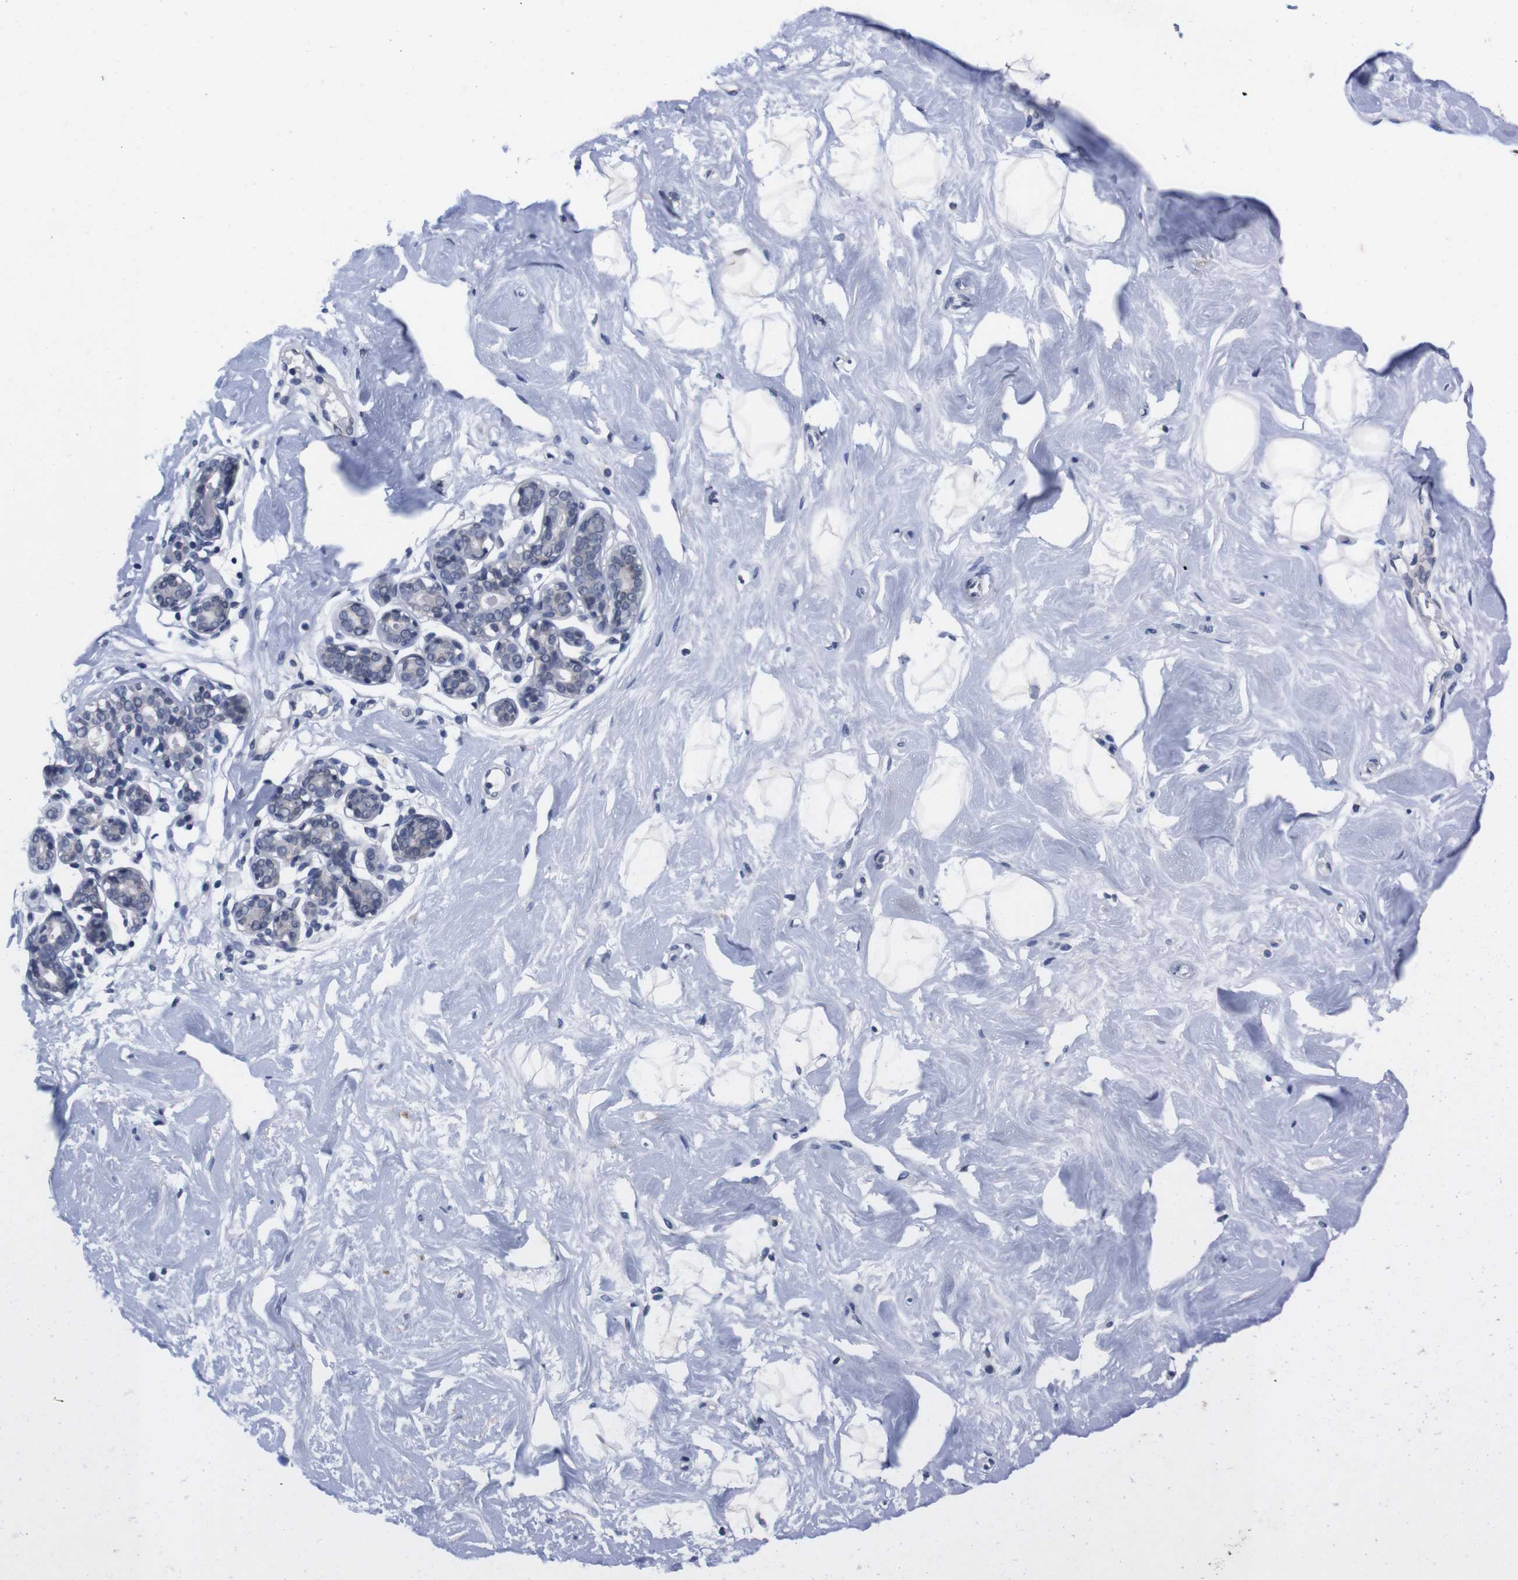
{"staining": {"intensity": "negative", "quantity": "none", "location": "none"}, "tissue": "breast", "cell_type": "Adipocytes", "image_type": "normal", "snomed": [{"axis": "morphology", "description": "Normal tissue, NOS"}, {"axis": "topography", "description": "Breast"}], "caption": "DAB (3,3'-diaminobenzidine) immunohistochemical staining of benign breast exhibits no significant expression in adipocytes.", "gene": "TNFRSF21", "patient": {"sex": "female", "age": 23}}